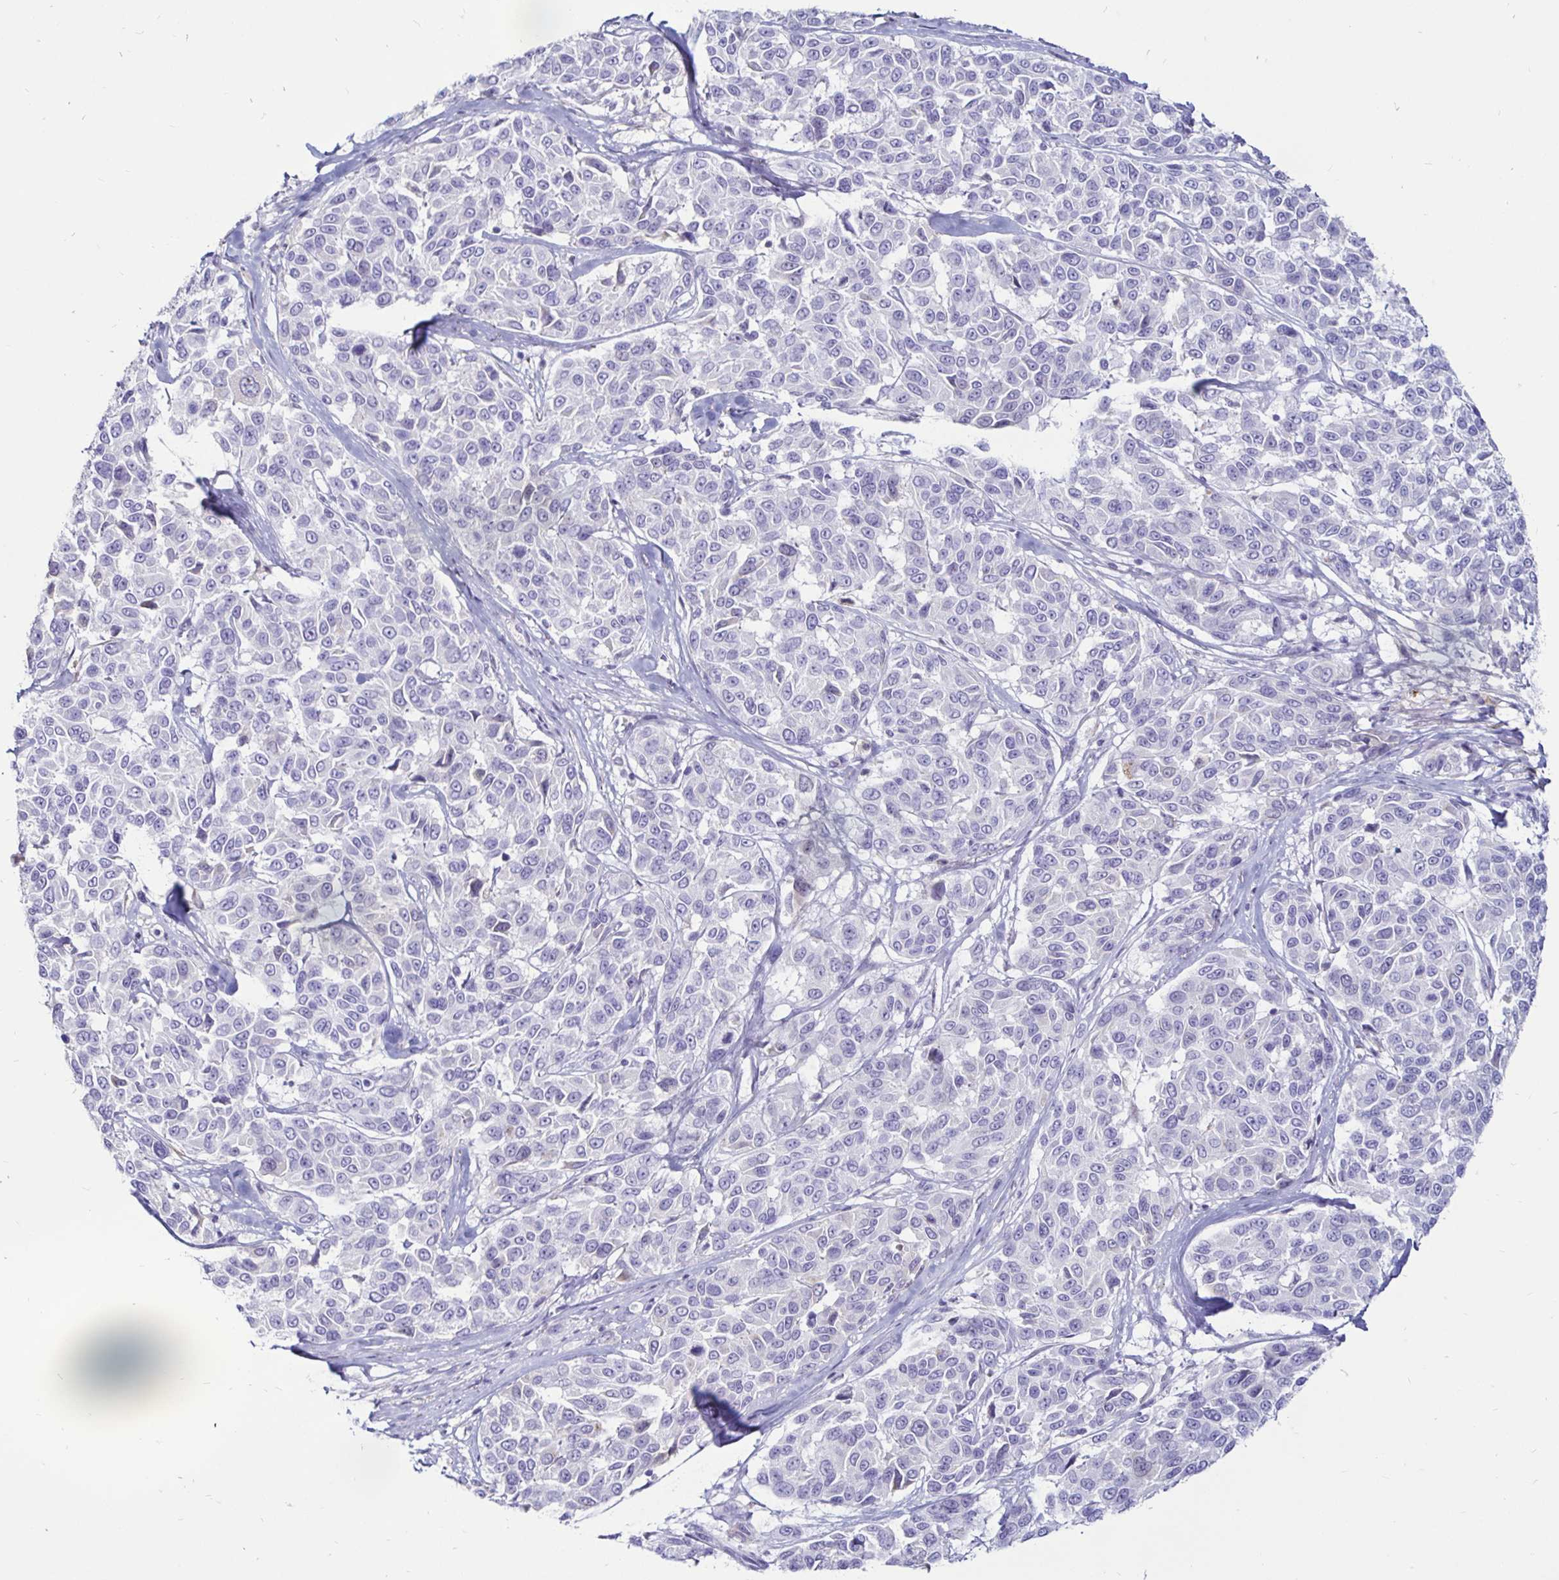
{"staining": {"intensity": "negative", "quantity": "none", "location": "none"}, "tissue": "melanoma", "cell_type": "Tumor cells", "image_type": "cancer", "snomed": [{"axis": "morphology", "description": "Malignant melanoma, NOS"}, {"axis": "topography", "description": "Skin"}], "caption": "The histopathology image reveals no staining of tumor cells in melanoma. Brightfield microscopy of immunohistochemistry (IHC) stained with DAB (3,3'-diaminobenzidine) (brown) and hematoxylin (blue), captured at high magnification.", "gene": "TIMP1", "patient": {"sex": "female", "age": 66}}